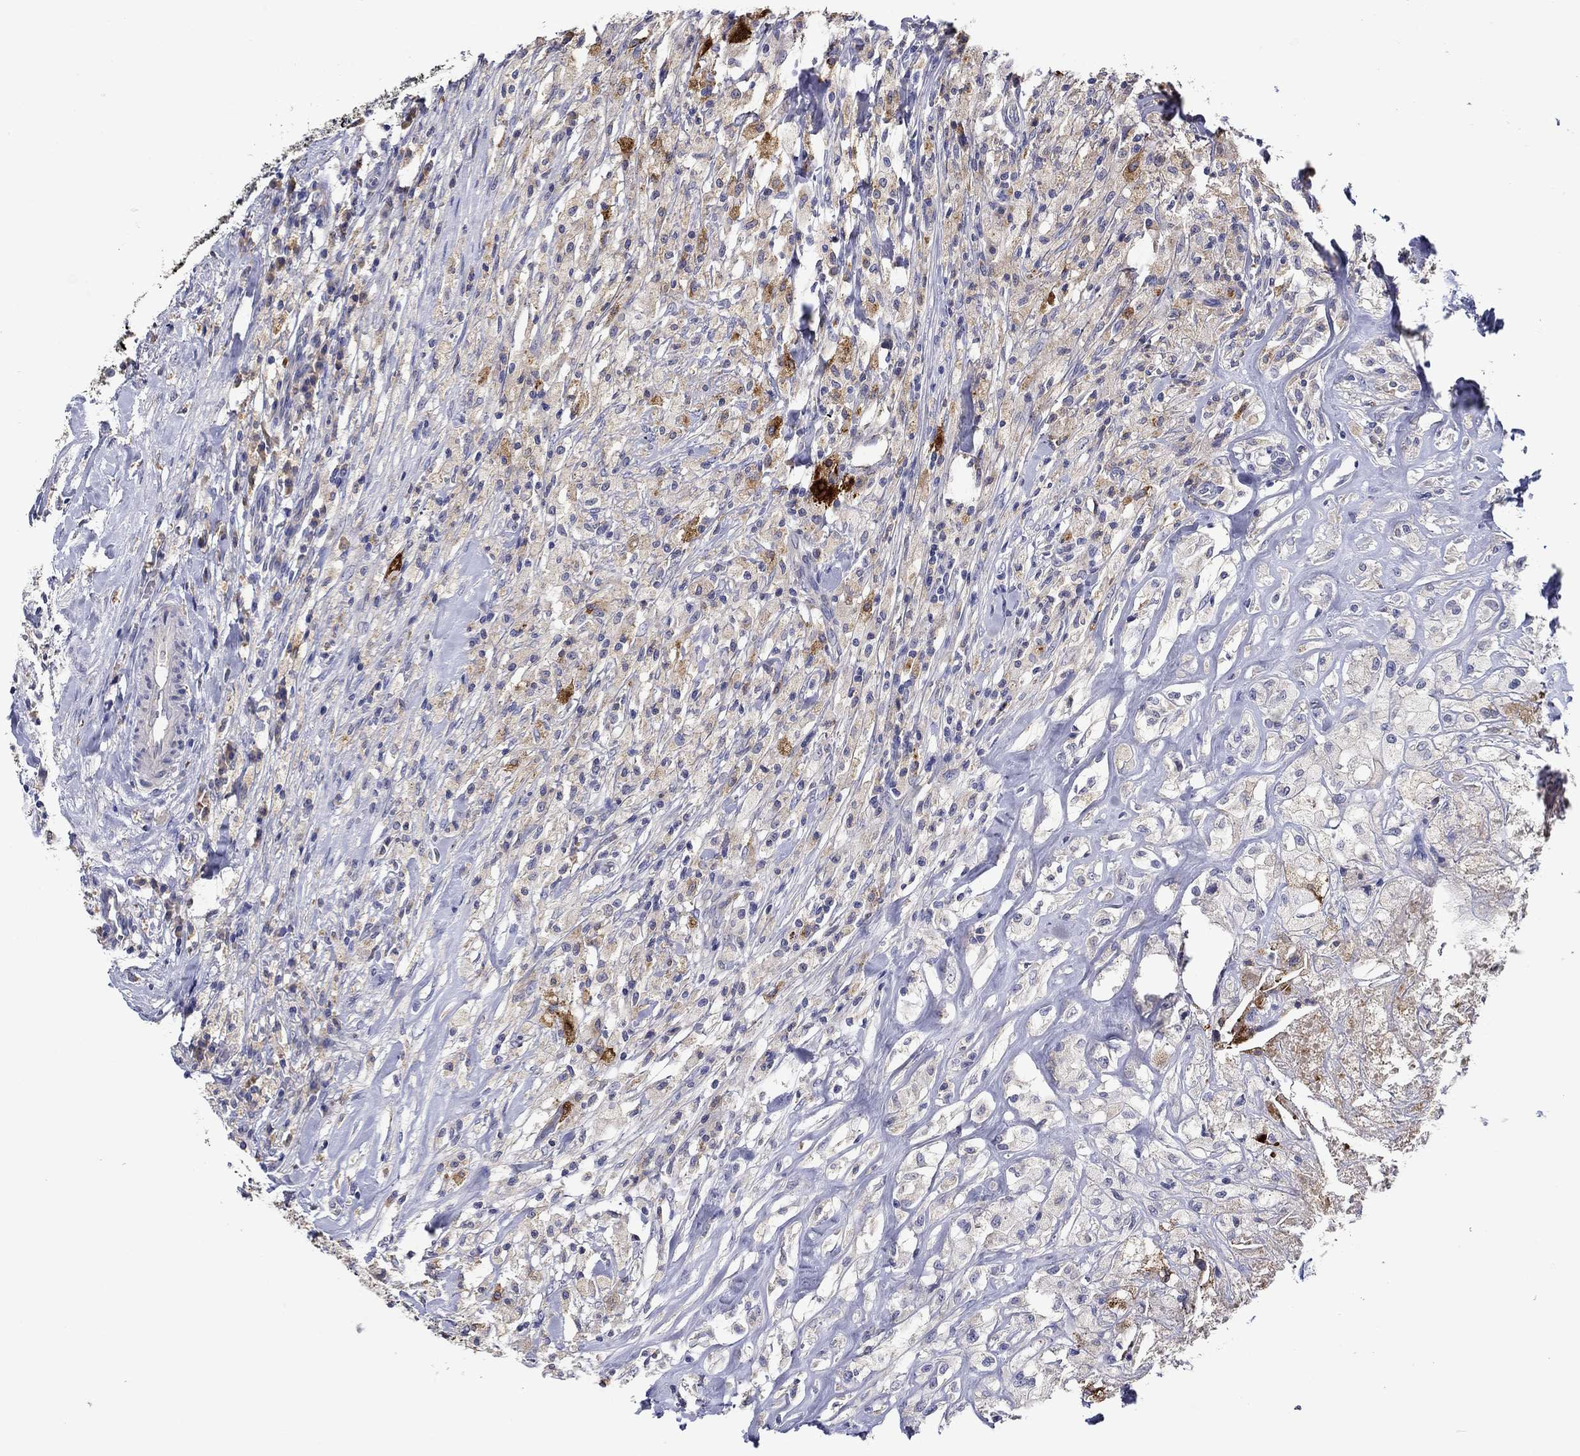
{"staining": {"intensity": "strong", "quantity": "<25%", "location": "cytoplasmic/membranous"}, "tissue": "testis cancer", "cell_type": "Tumor cells", "image_type": "cancer", "snomed": [{"axis": "morphology", "description": "Necrosis, NOS"}, {"axis": "morphology", "description": "Carcinoma, Embryonal, NOS"}, {"axis": "topography", "description": "Testis"}], "caption": "Testis cancer (embryonal carcinoma) stained with a brown dye exhibits strong cytoplasmic/membranous positive expression in about <25% of tumor cells.", "gene": "CHIT1", "patient": {"sex": "male", "age": 19}}